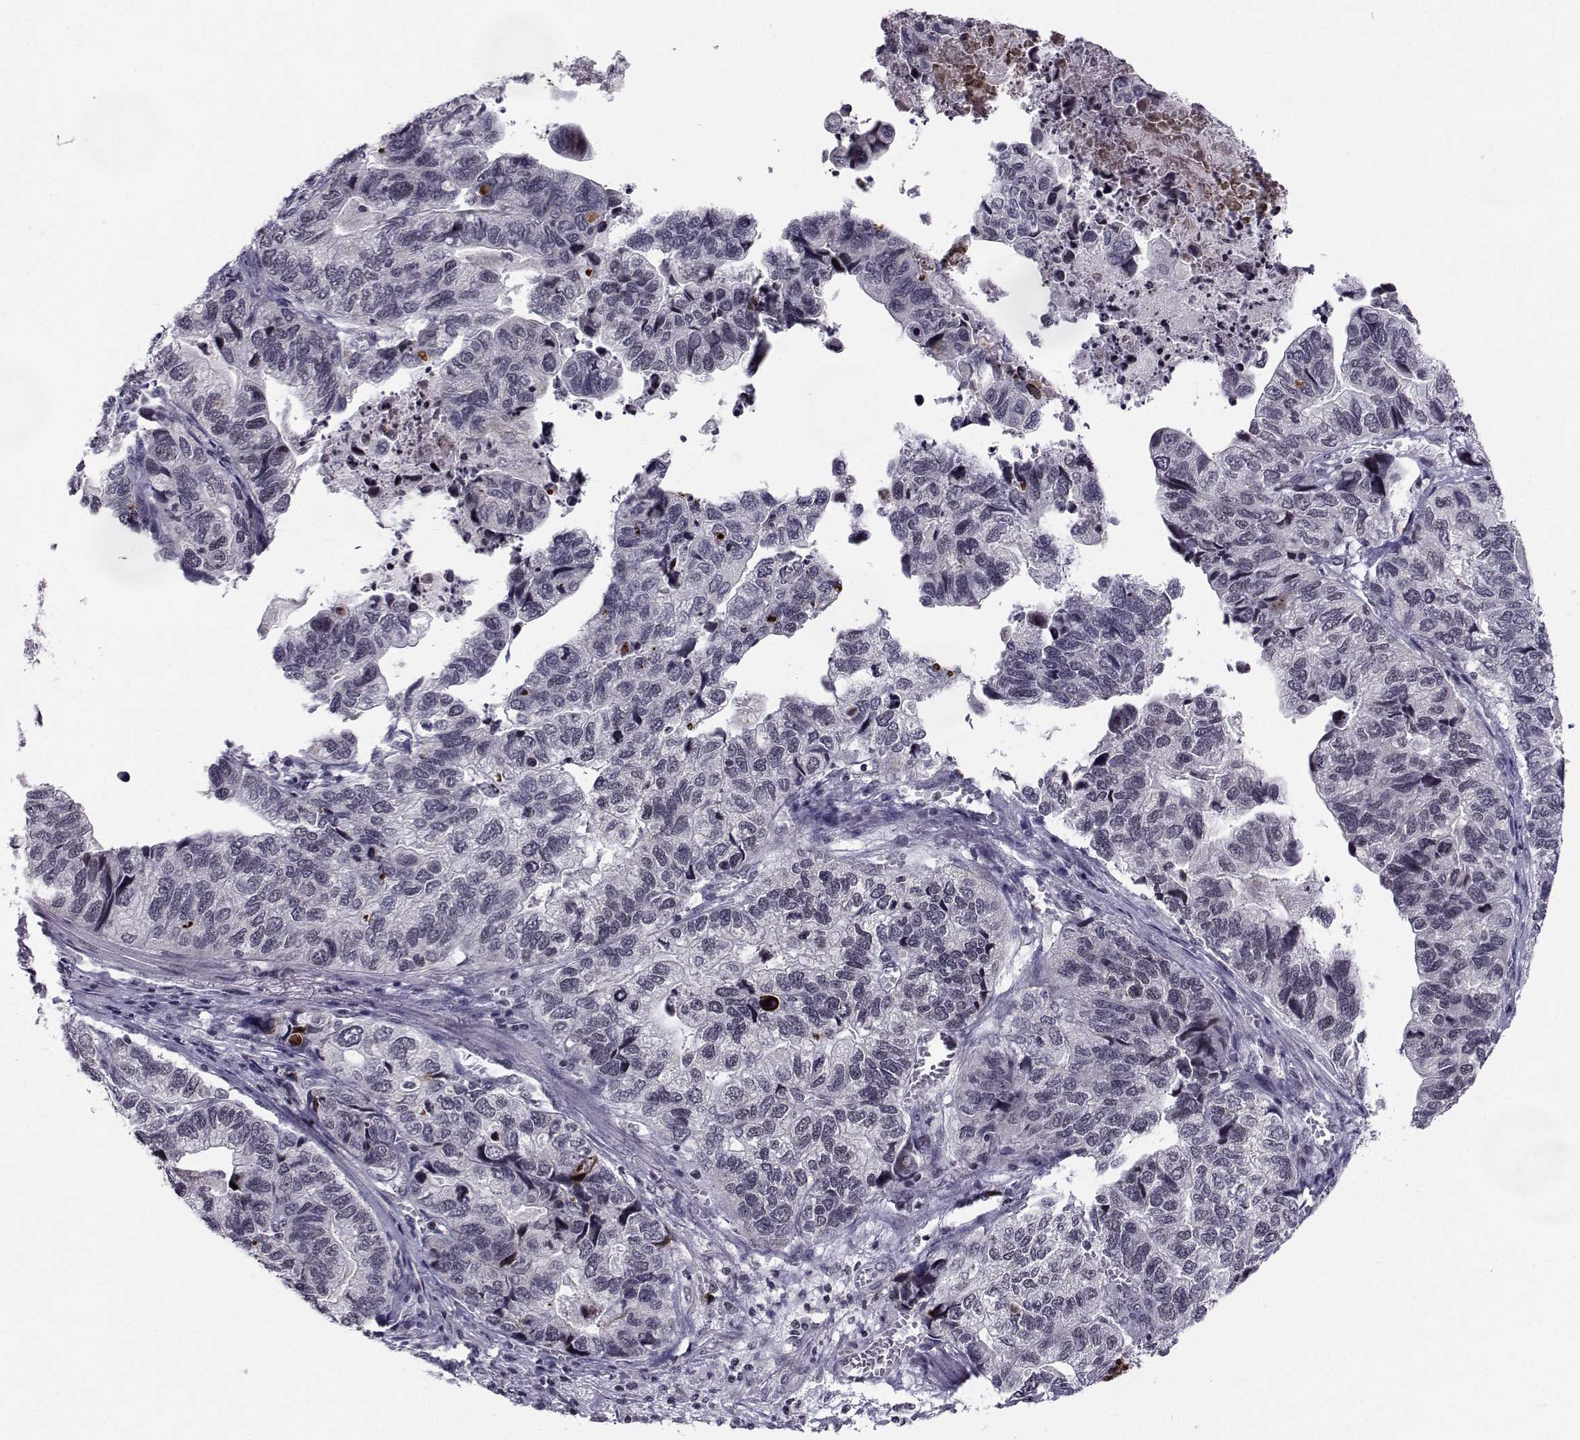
{"staining": {"intensity": "negative", "quantity": "none", "location": "none"}, "tissue": "stomach cancer", "cell_type": "Tumor cells", "image_type": "cancer", "snomed": [{"axis": "morphology", "description": "Adenocarcinoma, NOS"}, {"axis": "topography", "description": "Stomach, upper"}], "caption": "This is an immunohistochemistry photomicrograph of stomach cancer (adenocarcinoma). There is no positivity in tumor cells.", "gene": "MARCHF4", "patient": {"sex": "female", "age": 67}}